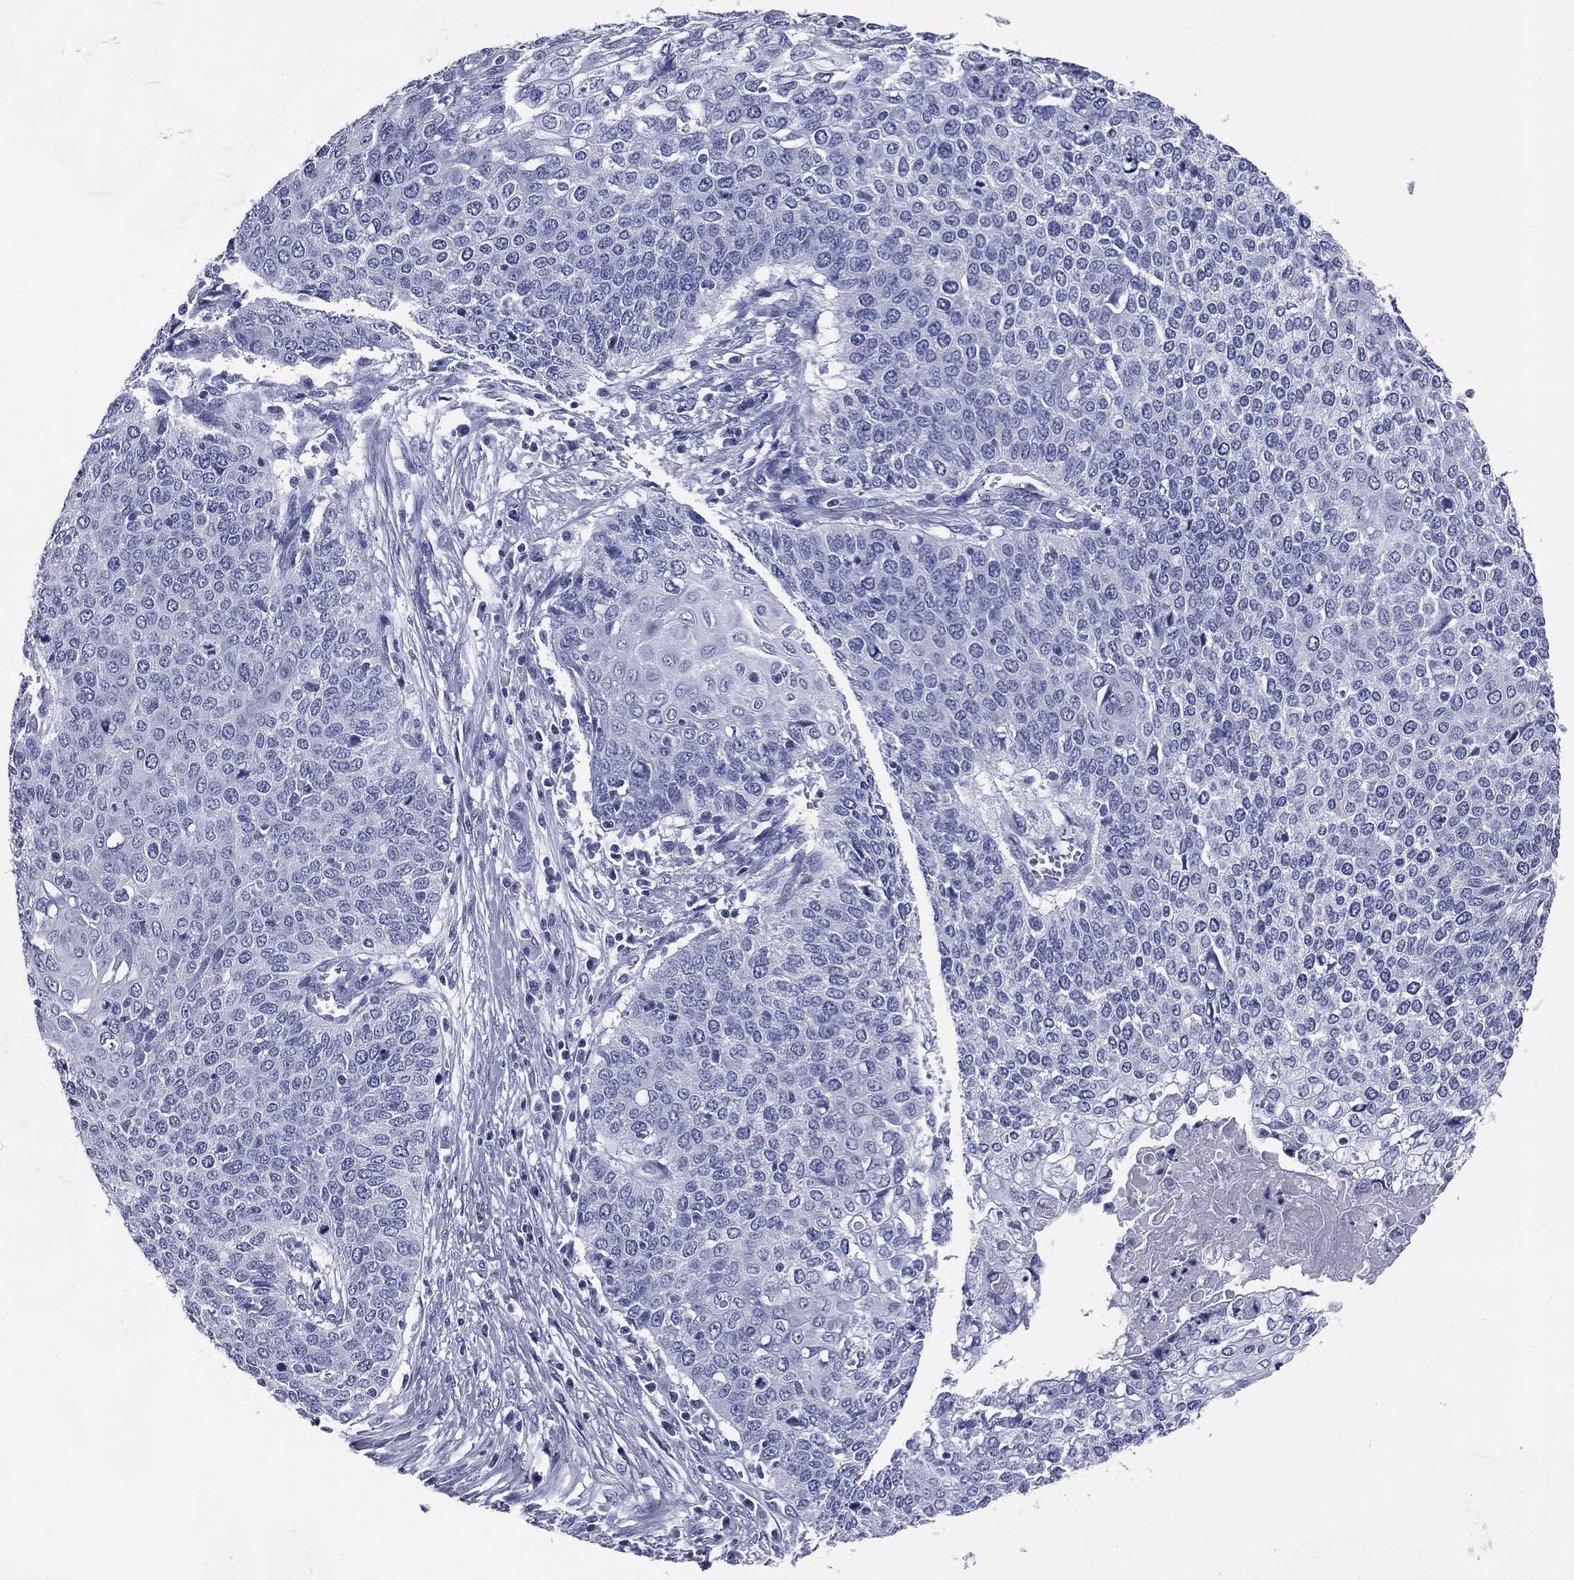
{"staining": {"intensity": "negative", "quantity": "none", "location": "none"}, "tissue": "cervical cancer", "cell_type": "Tumor cells", "image_type": "cancer", "snomed": [{"axis": "morphology", "description": "Squamous cell carcinoma, NOS"}, {"axis": "topography", "description": "Cervix"}], "caption": "Tumor cells are negative for protein expression in human cervical cancer. (Brightfield microscopy of DAB (3,3'-diaminobenzidine) immunohistochemistry (IHC) at high magnification).", "gene": "ATP2A1", "patient": {"sex": "female", "age": 39}}